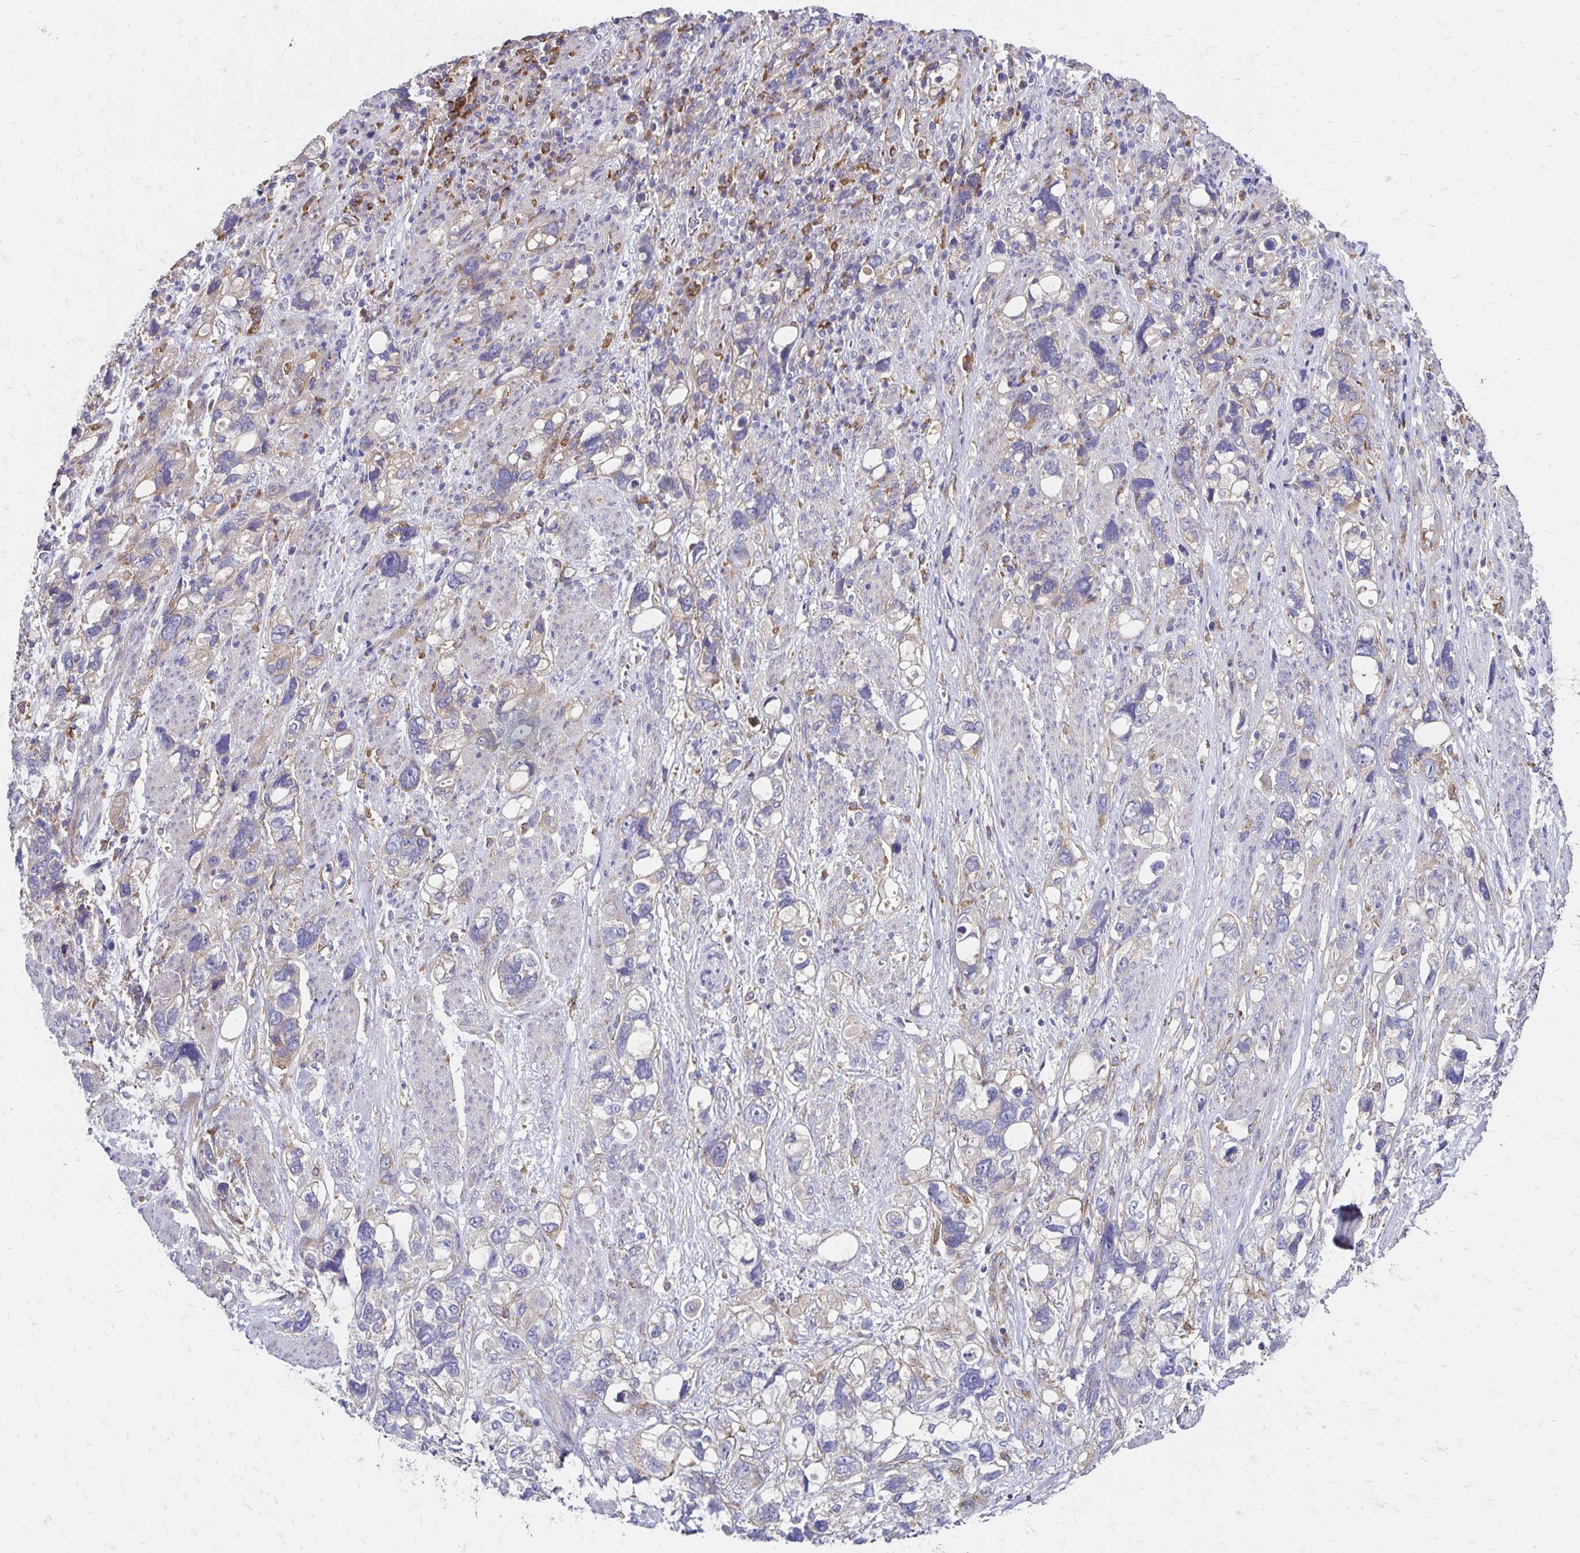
{"staining": {"intensity": "negative", "quantity": "none", "location": "none"}, "tissue": "stomach cancer", "cell_type": "Tumor cells", "image_type": "cancer", "snomed": [{"axis": "morphology", "description": "Adenocarcinoma, NOS"}, {"axis": "topography", "description": "Stomach, upper"}], "caption": "This is a image of IHC staining of stomach cancer, which shows no positivity in tumor cells.", "gene": "TNS3", "patient": {"sex": "female", "age": 81}}